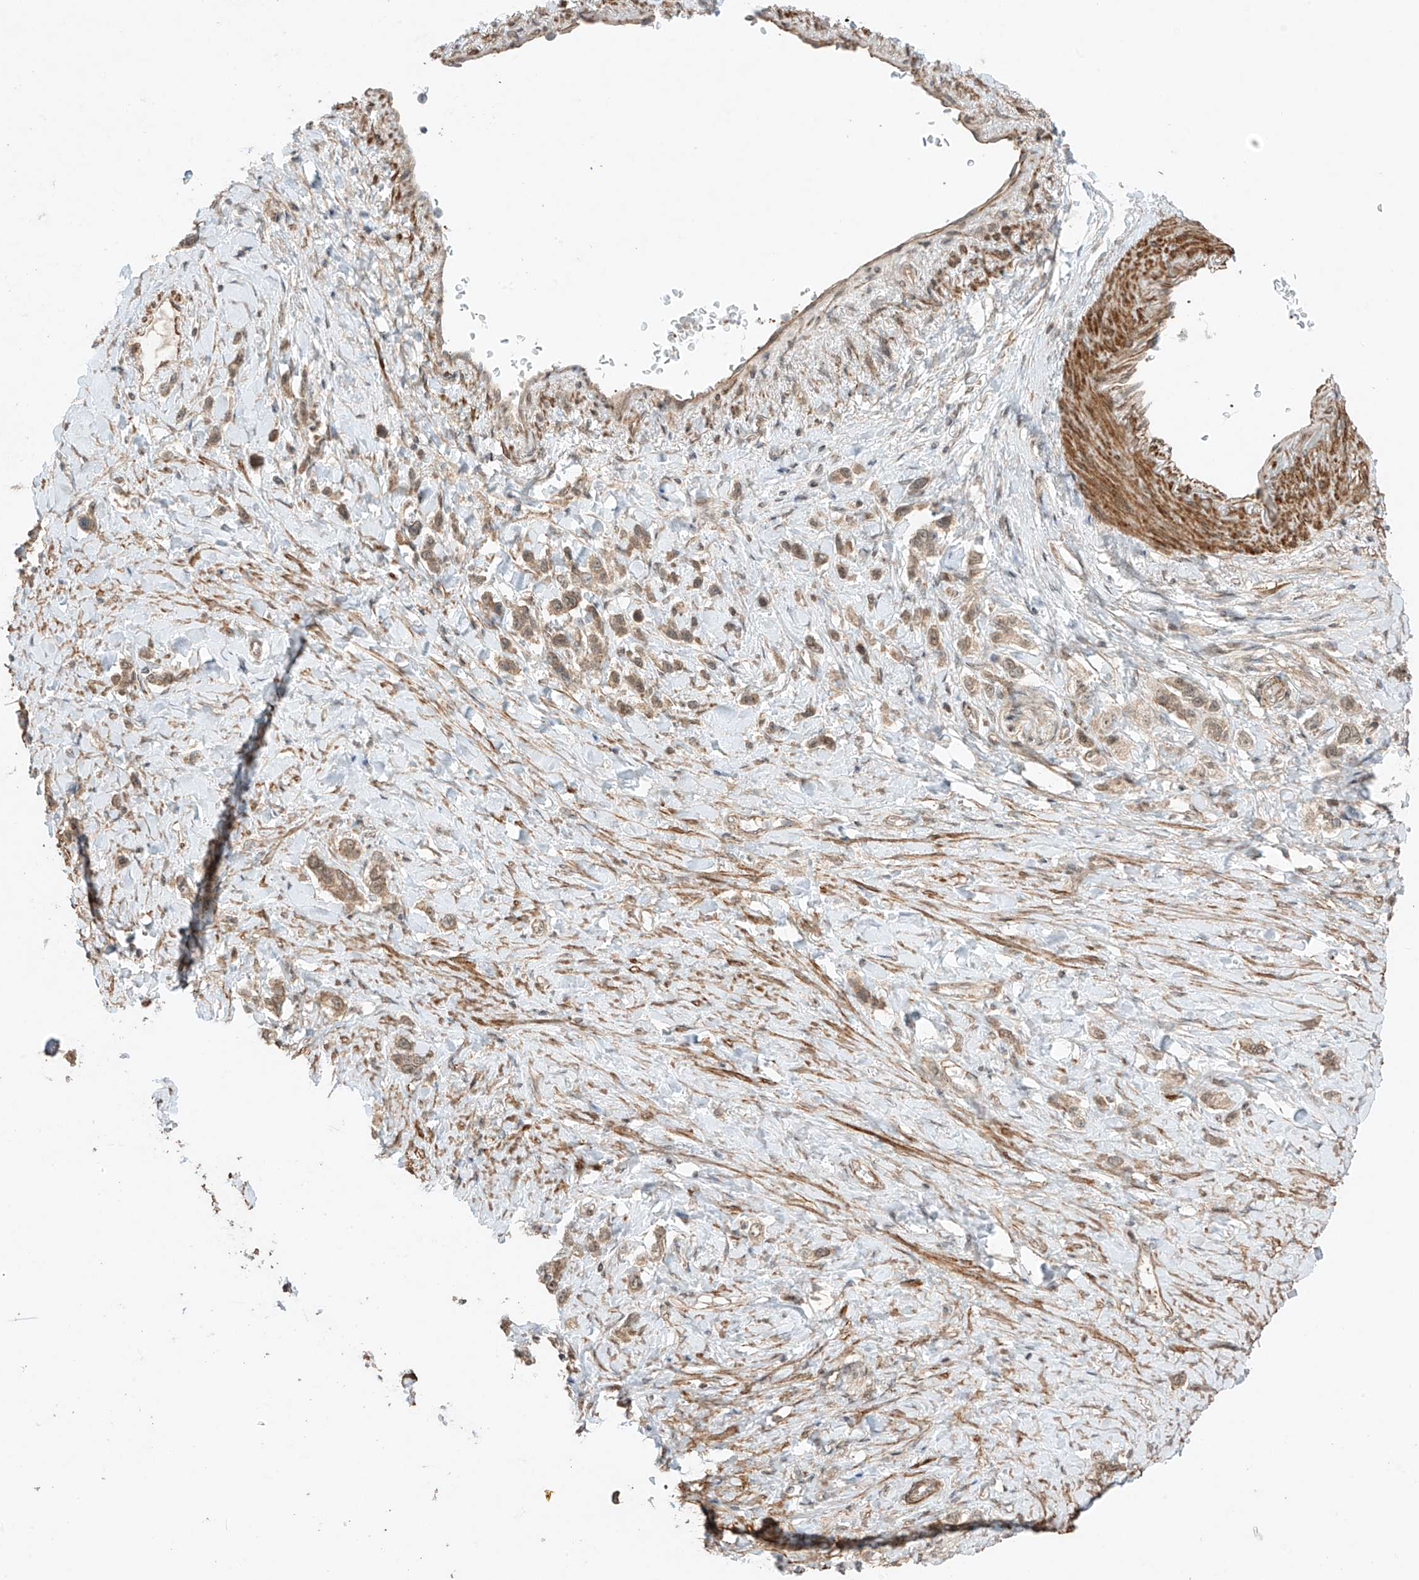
{"staining": {"intensity": "weak", "quantity": ">75%", "location": "cytoplasmic/membranous"}, "tissue": "stomach cancer", "cell_type": "Tumor cells", "image_type": "cancer", "snomed": [{"axis": "morphology", "description": "Adenocarcinoma, NOS"}, {"axis": "topography", "description": "Stomach"}], "caption": "There is low levels of weak cytoplasmic/membranous staining in tumor cells of stomach cancer, as demonstrated by immunohistochemical staining (brown color).", "gene": "ABCD1", "patient": {"sex": "female", "age": 65}}